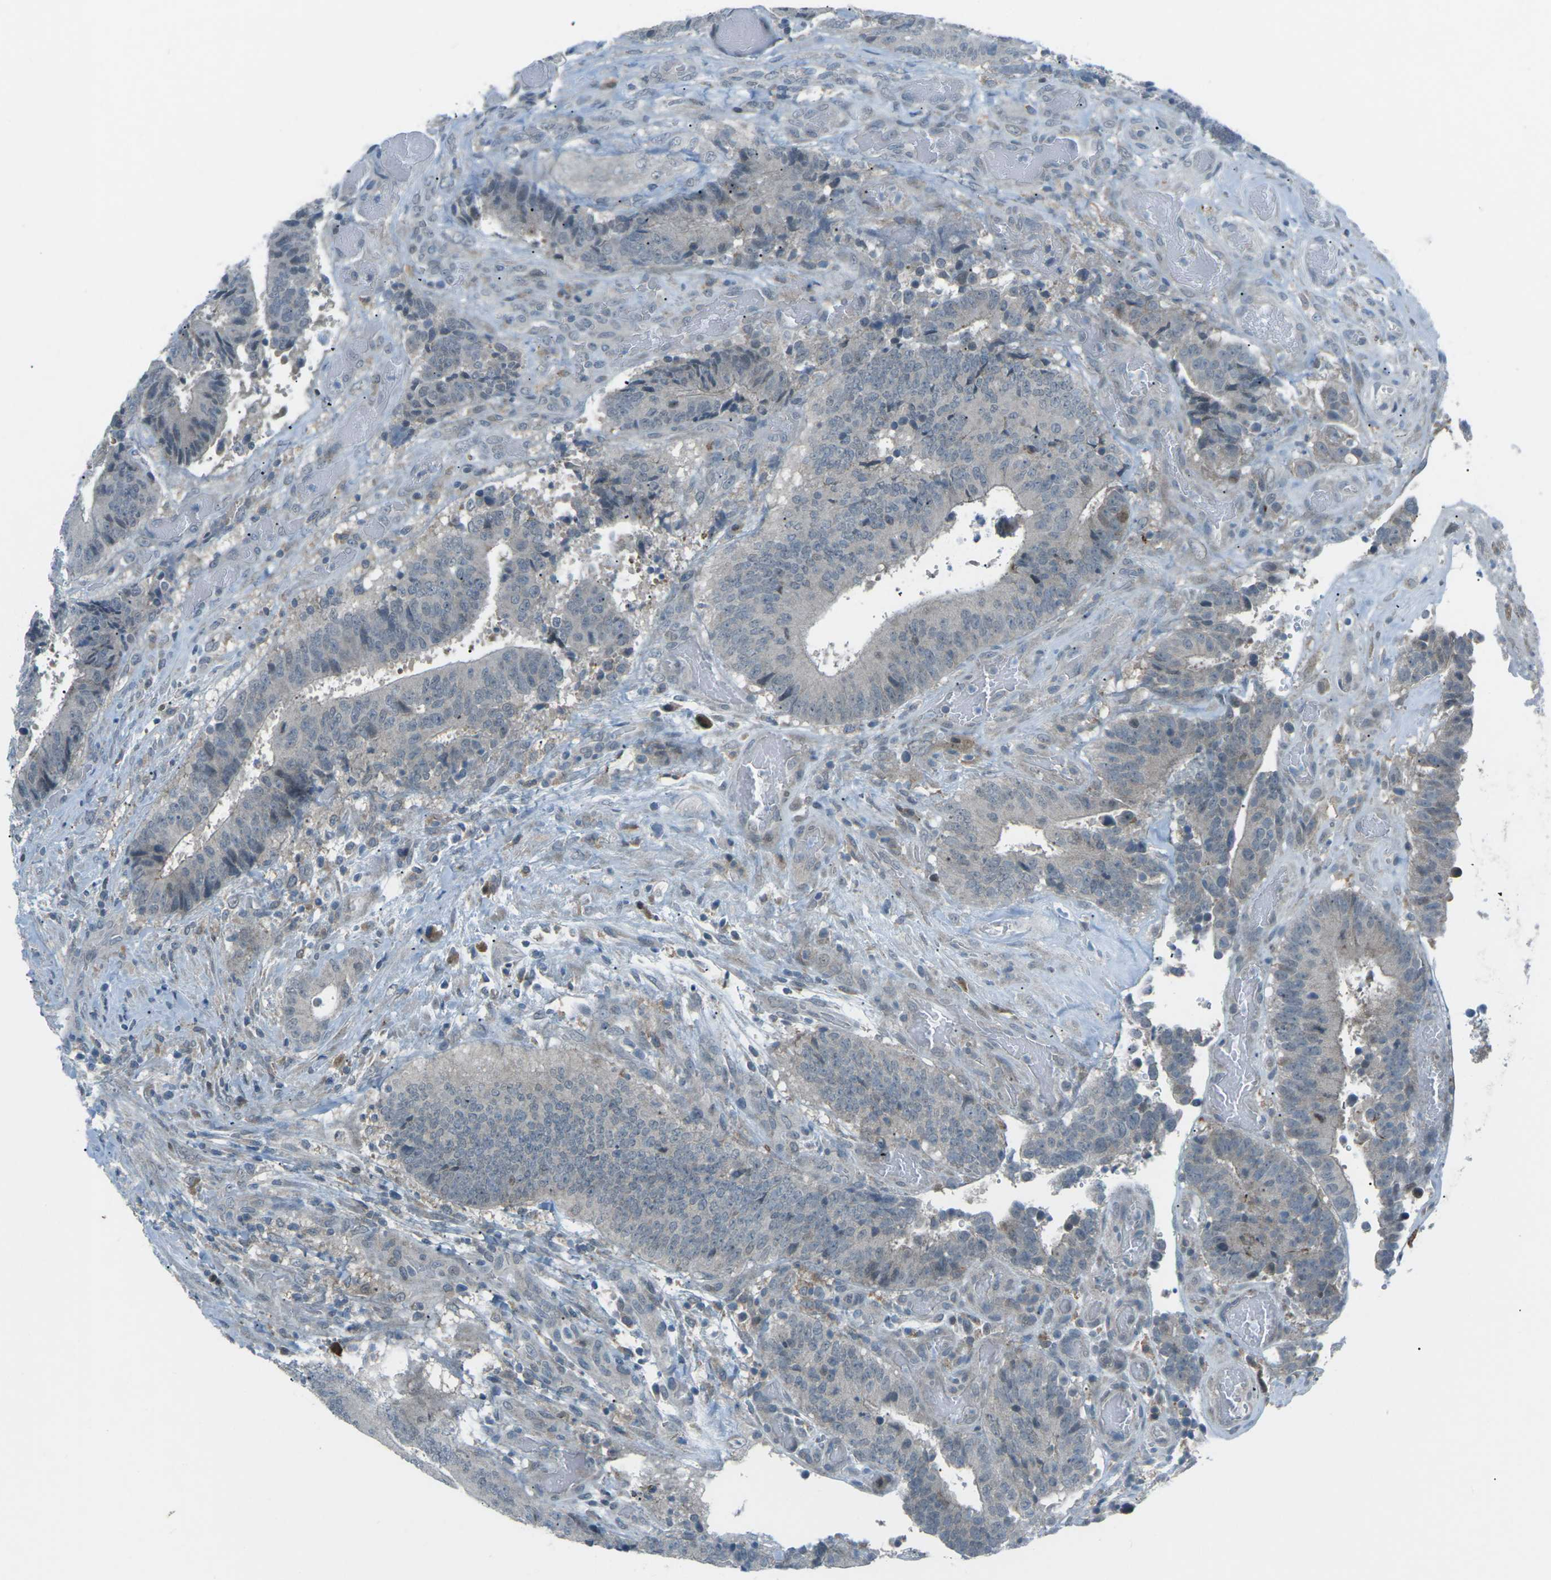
{"staining": {"intensity": "negative", "quantity": "none", "location": "none"}, "tissue": "colorectal cancer", "cell_type": "Tumor cells", "image_type": "cancer", "snomed": [{"axis": "morphology", "description": "Adenocarcinoma, NOS"}, {"axis": "topography", "description": "Rectum"}], "caption": "This image is of adenocarcinoma (colorectal) stained with immunohistochemistry (IHC) to label a protein in brown with the nuclei are counter-stained blue. There is no positivity in tumor cells.", "gene": "PRKCA", "patient": {"sex": "male", "age": 72}}